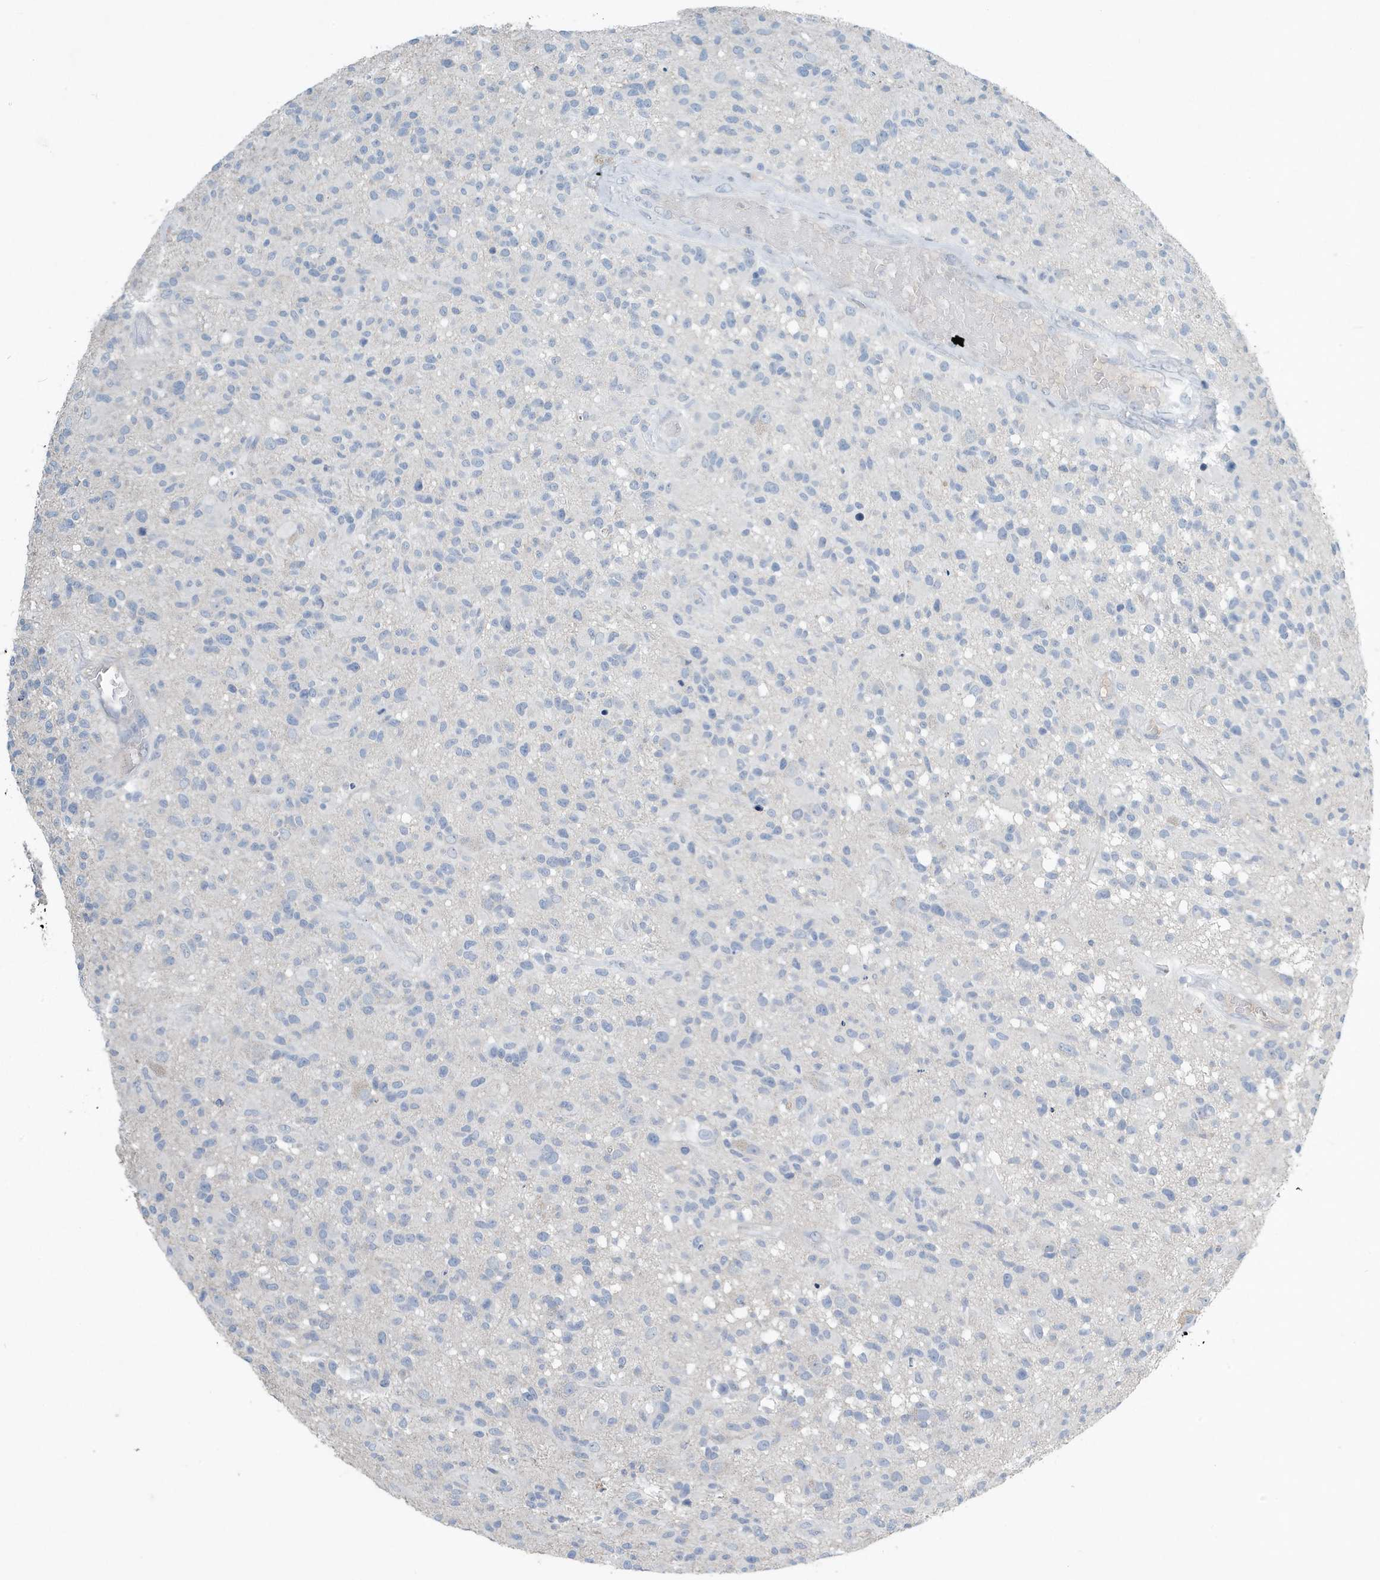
{"staining": {"intensity": "negative", "quantity": "none", "location": "none"}, "tissue": "glioma", "cell_type": "Tumor cells", "image_type": "cancer", "snomed": [{"axis": "morphology", "description": "Glioma, malignant, High grade"}, {"axis": "morphology", "description": "Glioblastoma, NOS"}, {"axis": "topography", "description": "Brain"}], "caption": "IHC photomicrograph of neoplastic tissue: glioblastoma stained with DAB shows no significant protein expression in tumor cells.", "gene": "UGT2B4", "patient": {"sex": "male", "age": 60}}